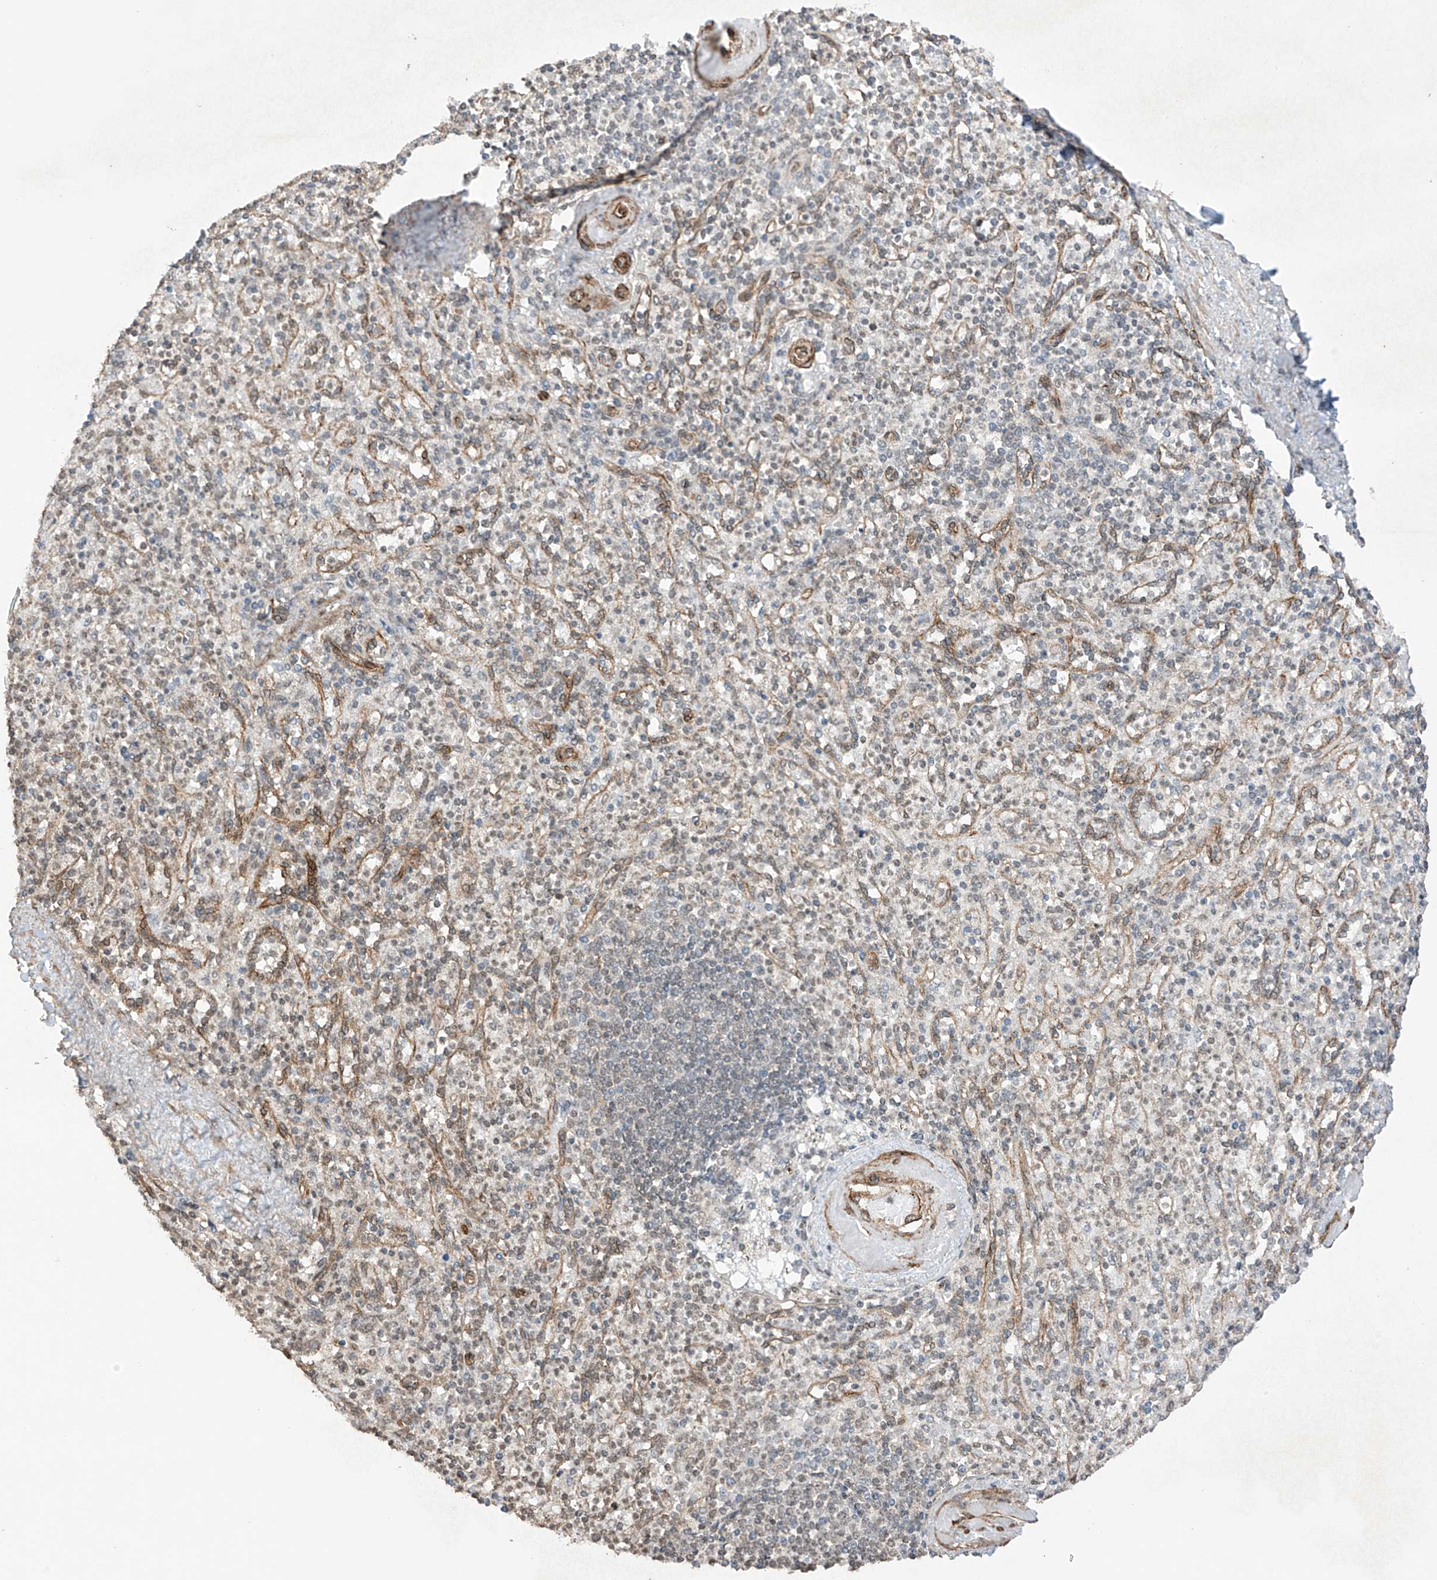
{"staining": {"intensity": "weak", "quantity": "<25%", "location": "cytoplasmic/membranous"}, "tissue": "spleen", "cell_type": "Cells in red pulp", "image_type": "normal", "snomed": [{"axis": "morphology", "description": "Normal tissue, NOS"}, {"axis": "topography", "description": "Spleen"}], "caption": "Cells in red pulp show no significant protein staining in unremarkable spleen. (Stains: DAB (3,3'-diaminobenzidine) immunohistochemistry with hematoxylin counter stain, Microscopy: brightfield microscopy at high magnification).", "gene": "TTLL5", "patient": {"sex": "female", "age": 74}}